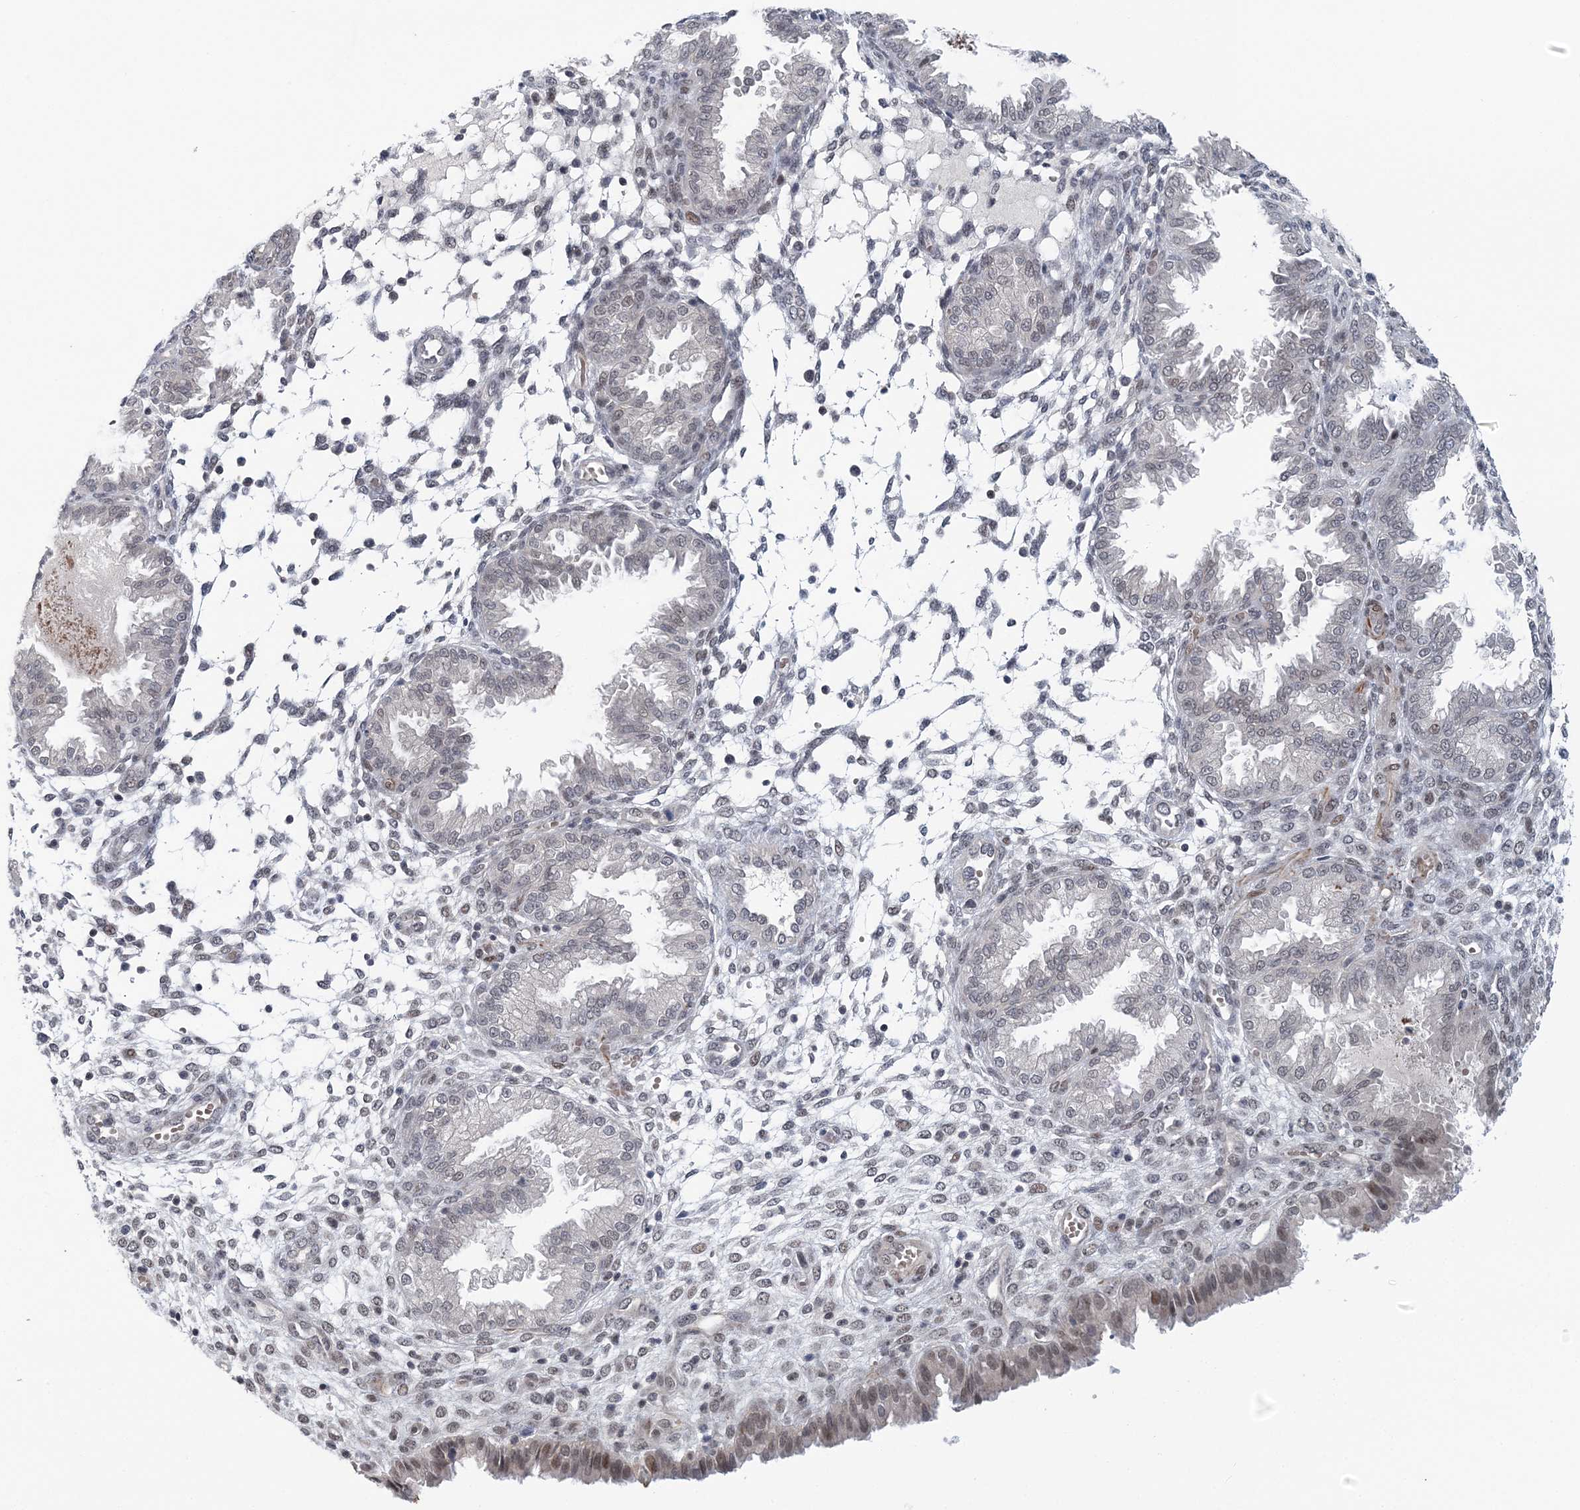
{"staining": {"intensity": "weak", "quantity": "<25%", "location": "nuclear"}, "tissue": "endometrium", "cell_type": "Cells in endometrial stroma", "image_type": "normal", "snomed": [{"axis": "morphology", "description": "Normal tissue, NOS"}, {"axis": "topography", "description": "Endometrium"}], "caption": "Protein analysis of unremarkable endometrium demonstrates no significant expression in cells in endometrial stroma.", "gene": "HYCC2", "patient": {"sex": "female", "age": 33}}